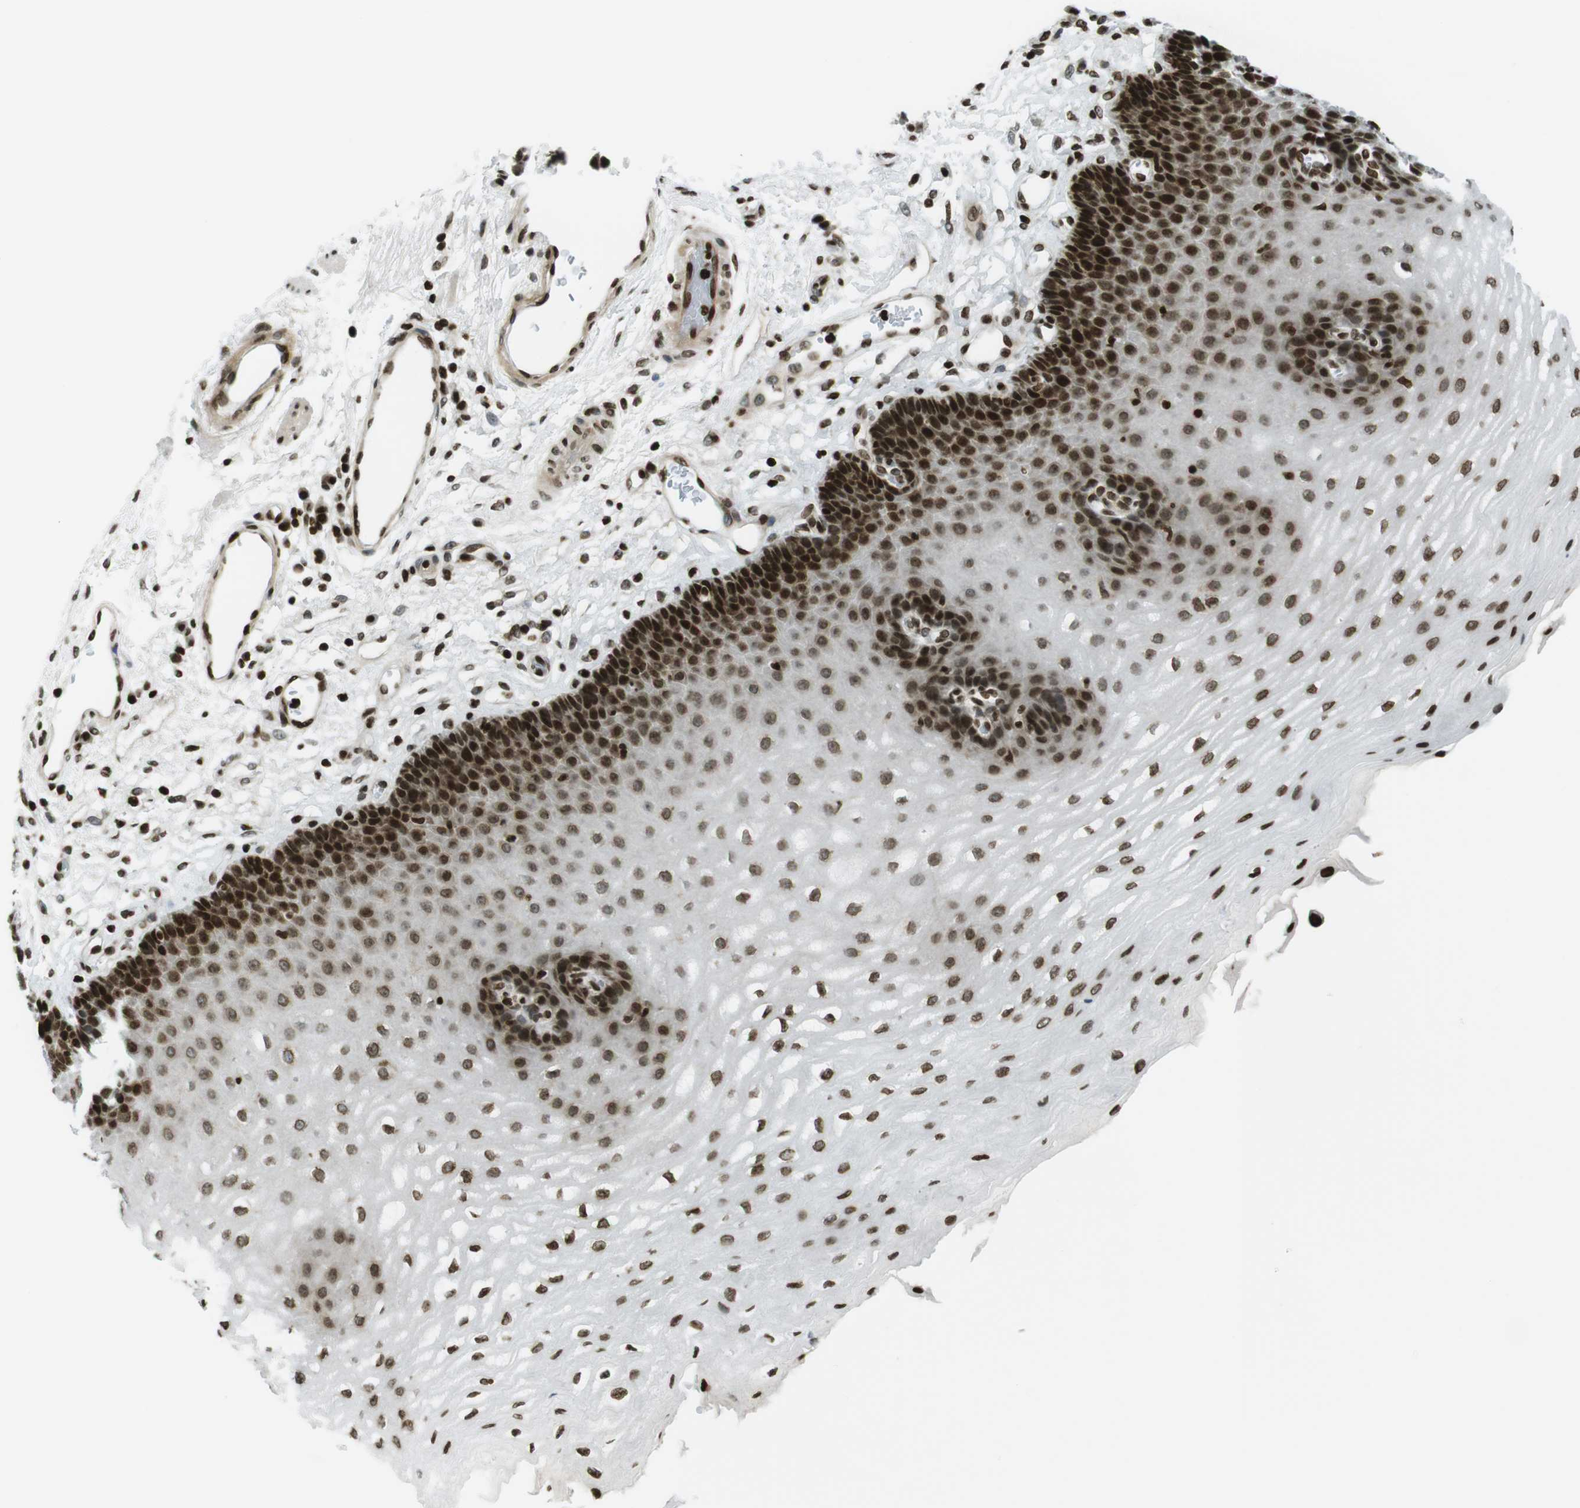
{"staining": {"intensity": "strong", "quantity": ">75%", "location": "nuclear"}, "tissue": "esophagus", "cell_type": "Squamous epithelial cells", "image_type": "normal", "snomed": [{"axis": "morphology", "description": "Normal tissue, NOS"}, {"axis": "topography", "description": "Esophagus"}], "caption": "Protein staining of unremarkable esophagus reveals strong nuclear expression in approximately >75% of squamous epithelial cells. (Stains: DAB in brown, nuclei in blue, Microscopy: brightfield microscopy at high magnification).", "gene": "H2AC8", "patient": {"sex": "male", "age": 54}}